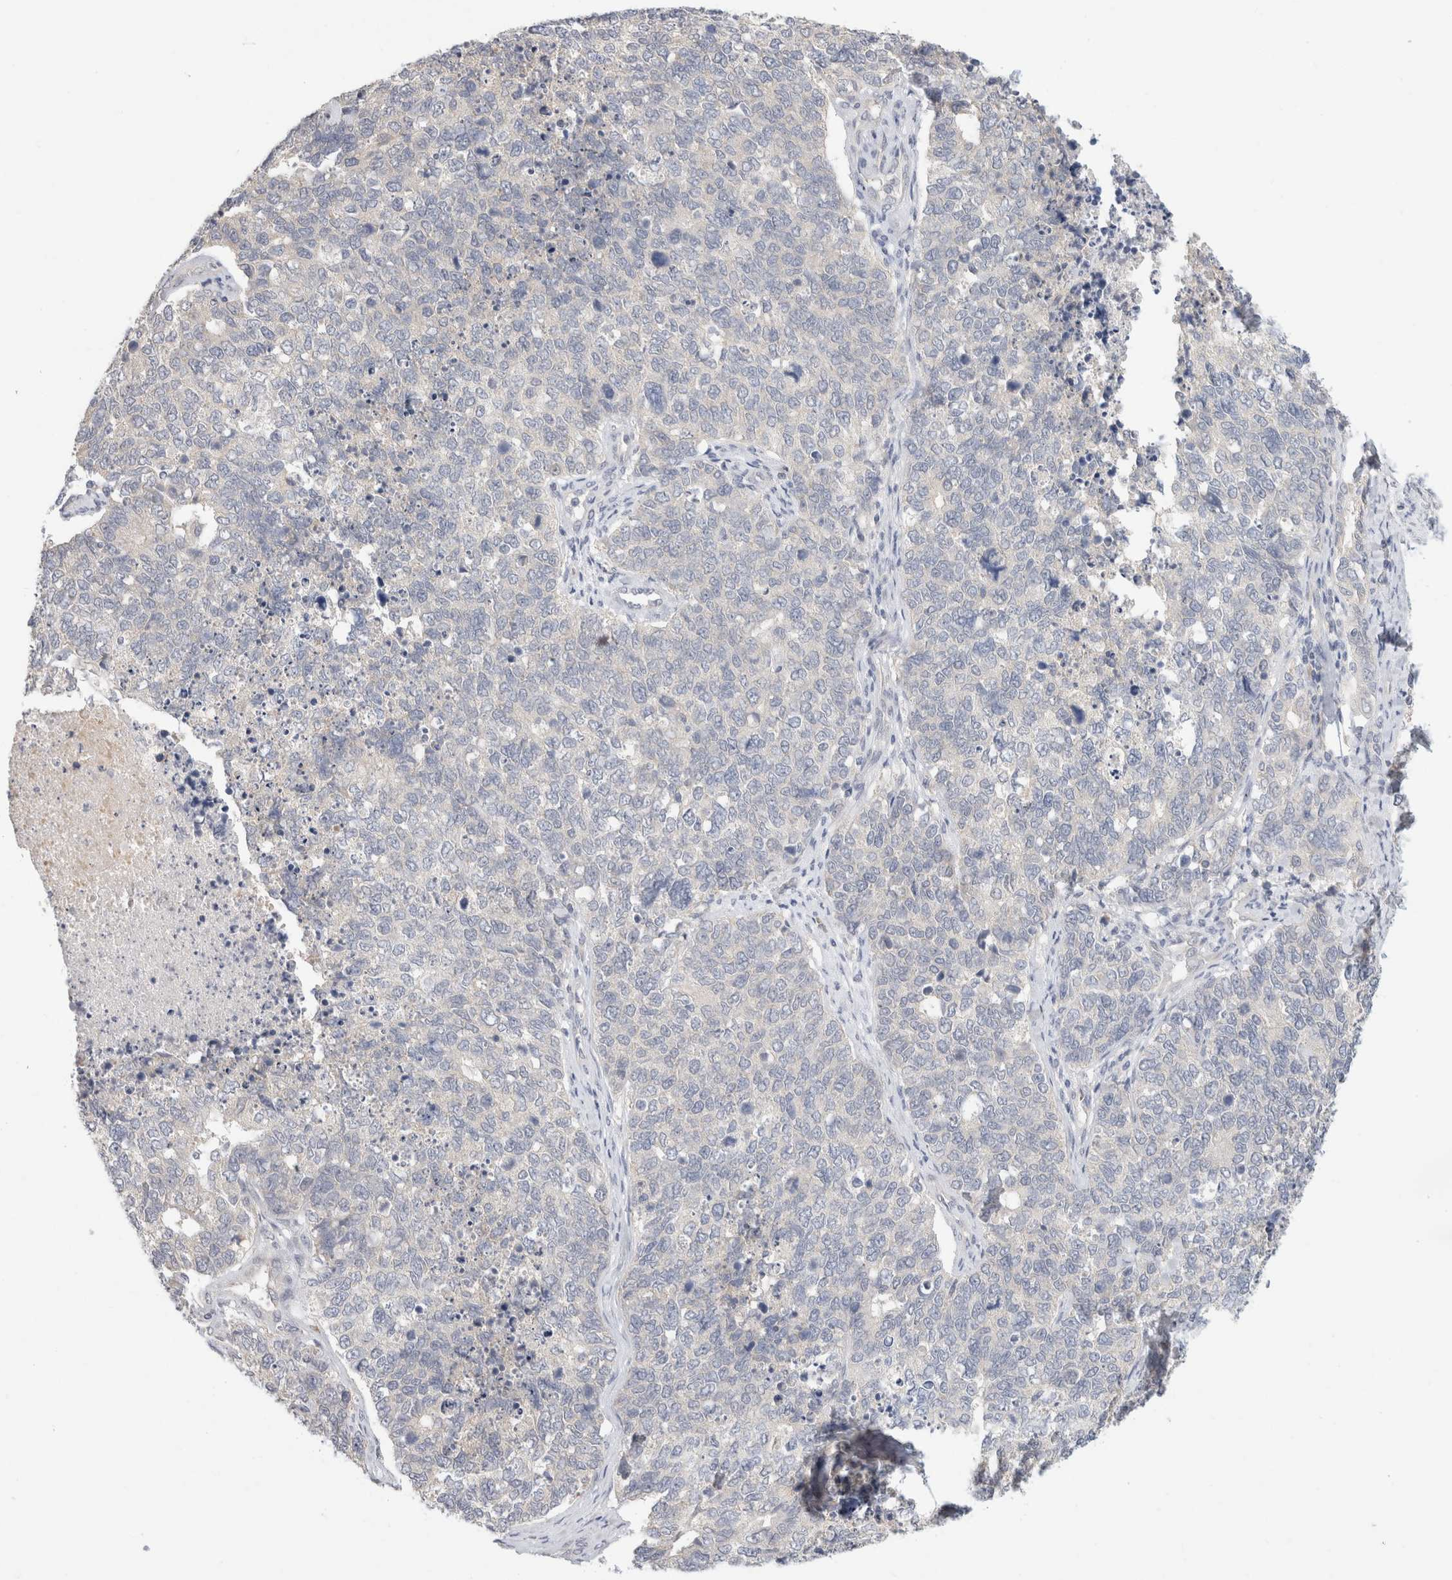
{"staining": {"intensity": "negative", "quantity": "none", "location": "none"}, "tissue": "cervical cancer", "cell_type": "Tumor cells", "image_type": "cancer", "snomed": [{"axis": "morphology", "description": "Squamous cell carcinoma, NOS"}, {"axis": "topography", "description": "Cervix"}], "caption": "High power microscopy micrograph of an immunohistochemistry micrograph of cervical cancer (squamous cell carcinoma), revealing no significant expression in tumor cells. (IHC, brightfield microscopy, high magnification).", "gene": "CHRM4", "patient": {"sex": "female", "age": 63}}